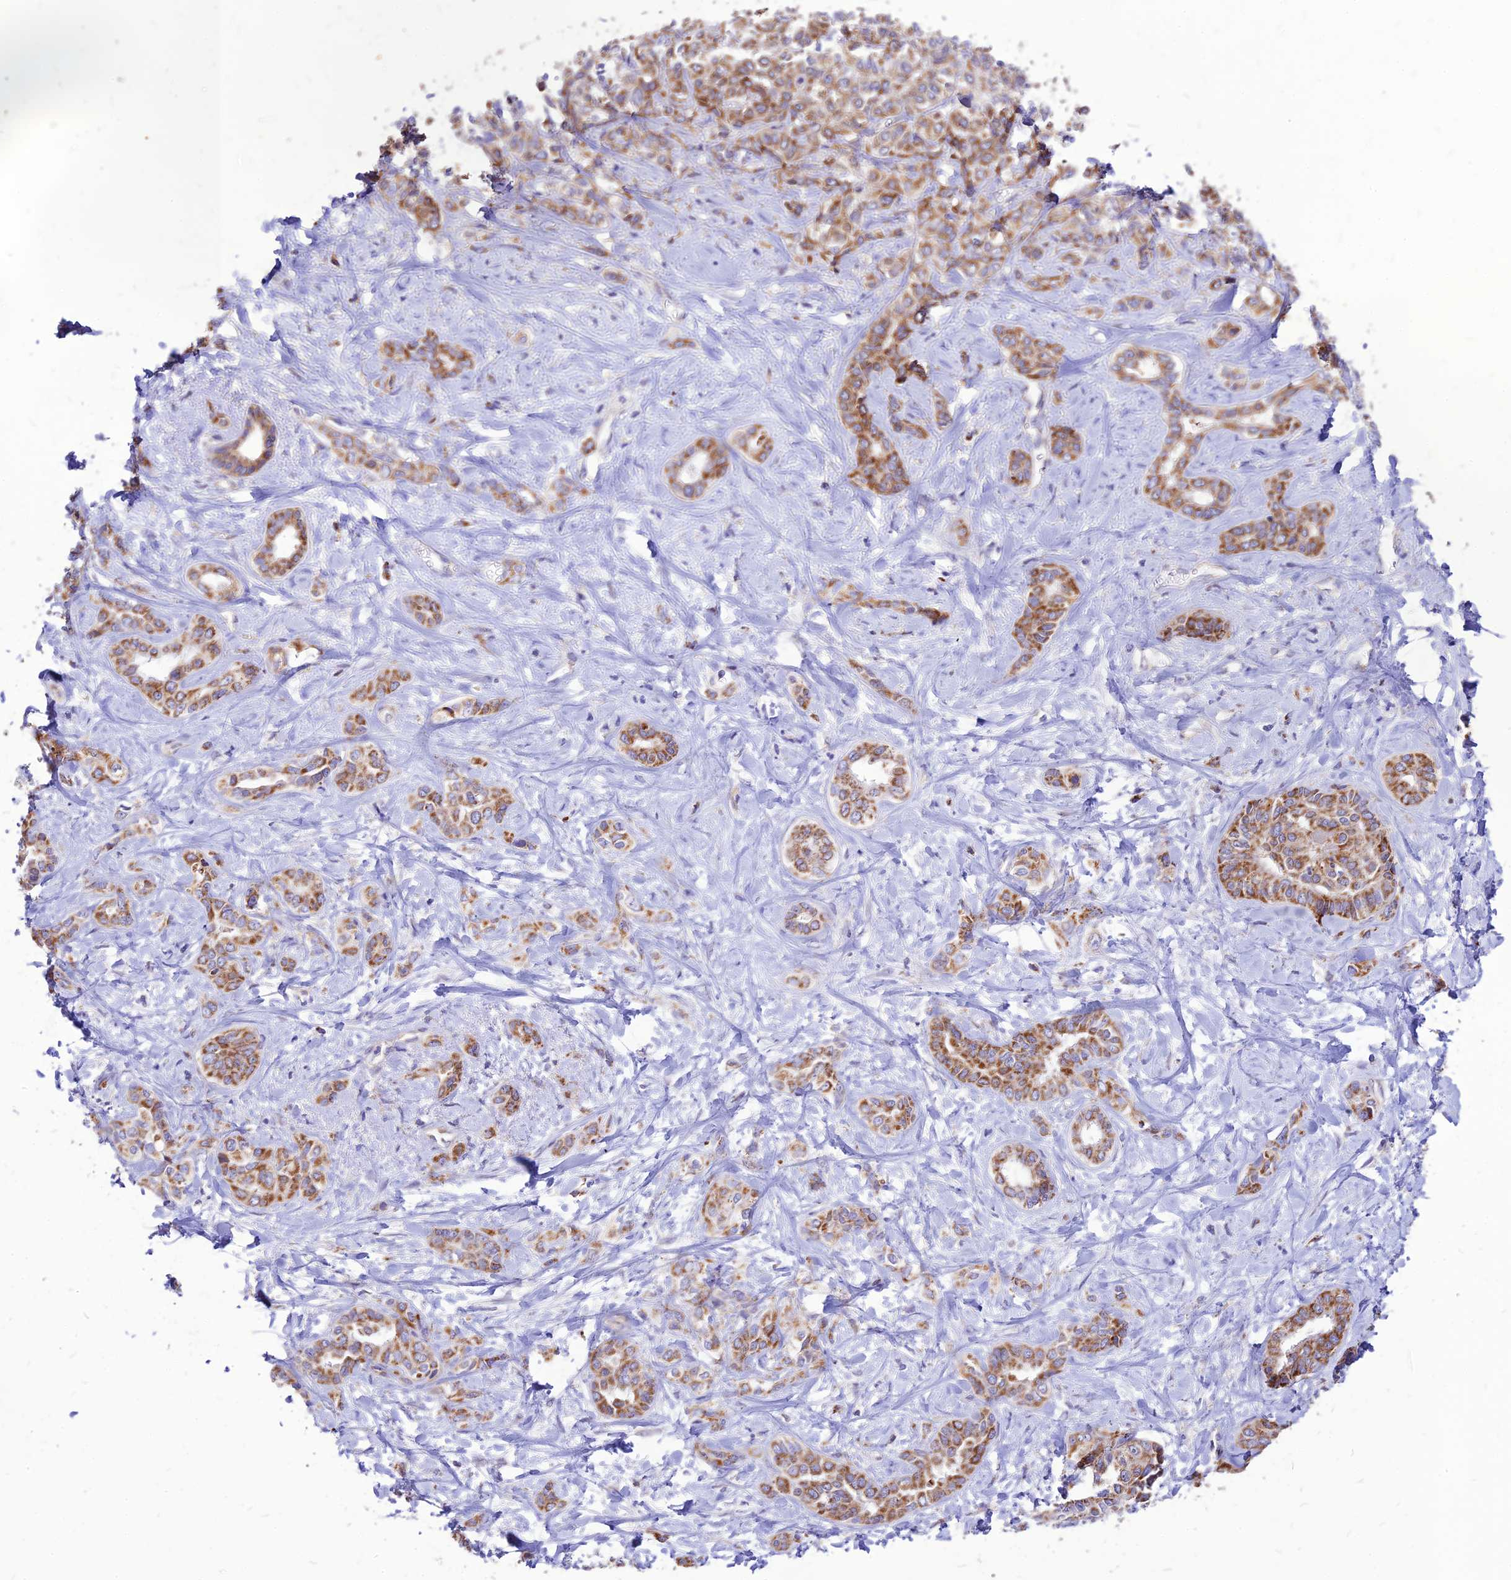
{"staining": {"intensity": "moderate", "quantity": ">75%", "location": "cytoplasmic/membranous"}, "tissue": "liver cancer", "cell_type": "Tumor cells", "image_type": "cancer", "snomed": [{"axis": "morphology", "description": "Cholangiocarcinoma"}, {"axis": "topography", "description": "Liver"}], "caption": "Liver cancer (cholangiocarcinoma) stained with DAB (3,3'-diaminobenzidine) immunohistochemistry shows medium levels of moderate cytoplasmic/membranous expression in approximately >75% of tumor cells.", "gene": "ECI1", "patient": {"sex": "female", "age": 77}}